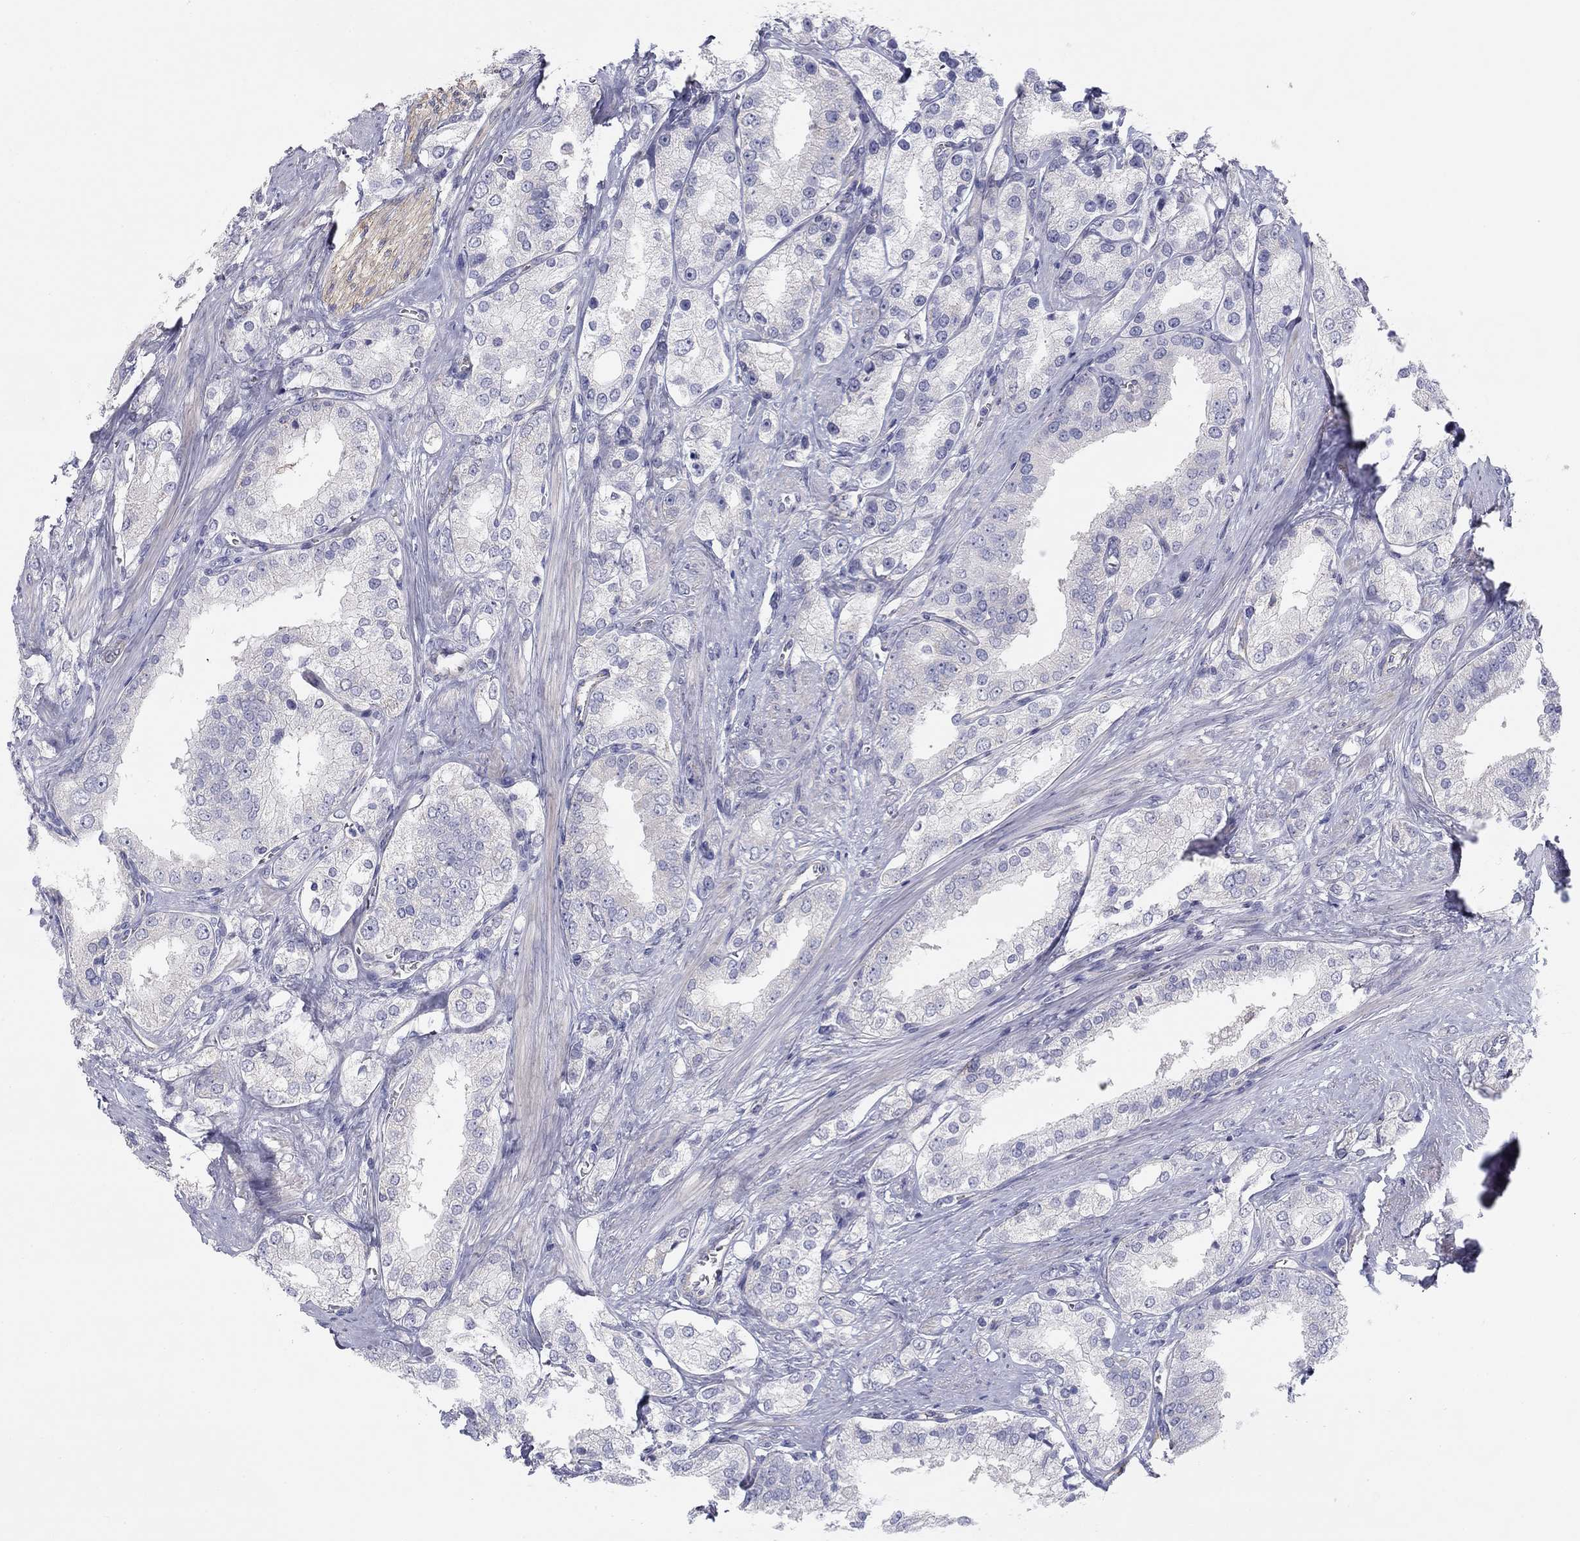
{"staining": {"intensity": "negative", "quantity": "none", "location": "none"}, "tissue": "prostate cancer", "cell_type": "Tumor cells", "image_type": "cancer", "snomed": [{"axis": "morphology", "description": "Adenocarcinoma, NOS"}, {"axis": "topography", "description": "Prostate and seminal vesicle, NOS"}, {"axis": "topography", "description": "Prostate"}], "caption": "IHC image of human prostate adenocarcinoma stained for a protein (brown), which demonstrates no expression in tumor cells.", "gene": "SEPTIN3", "patient": {"sex": "male", "age": 67}}